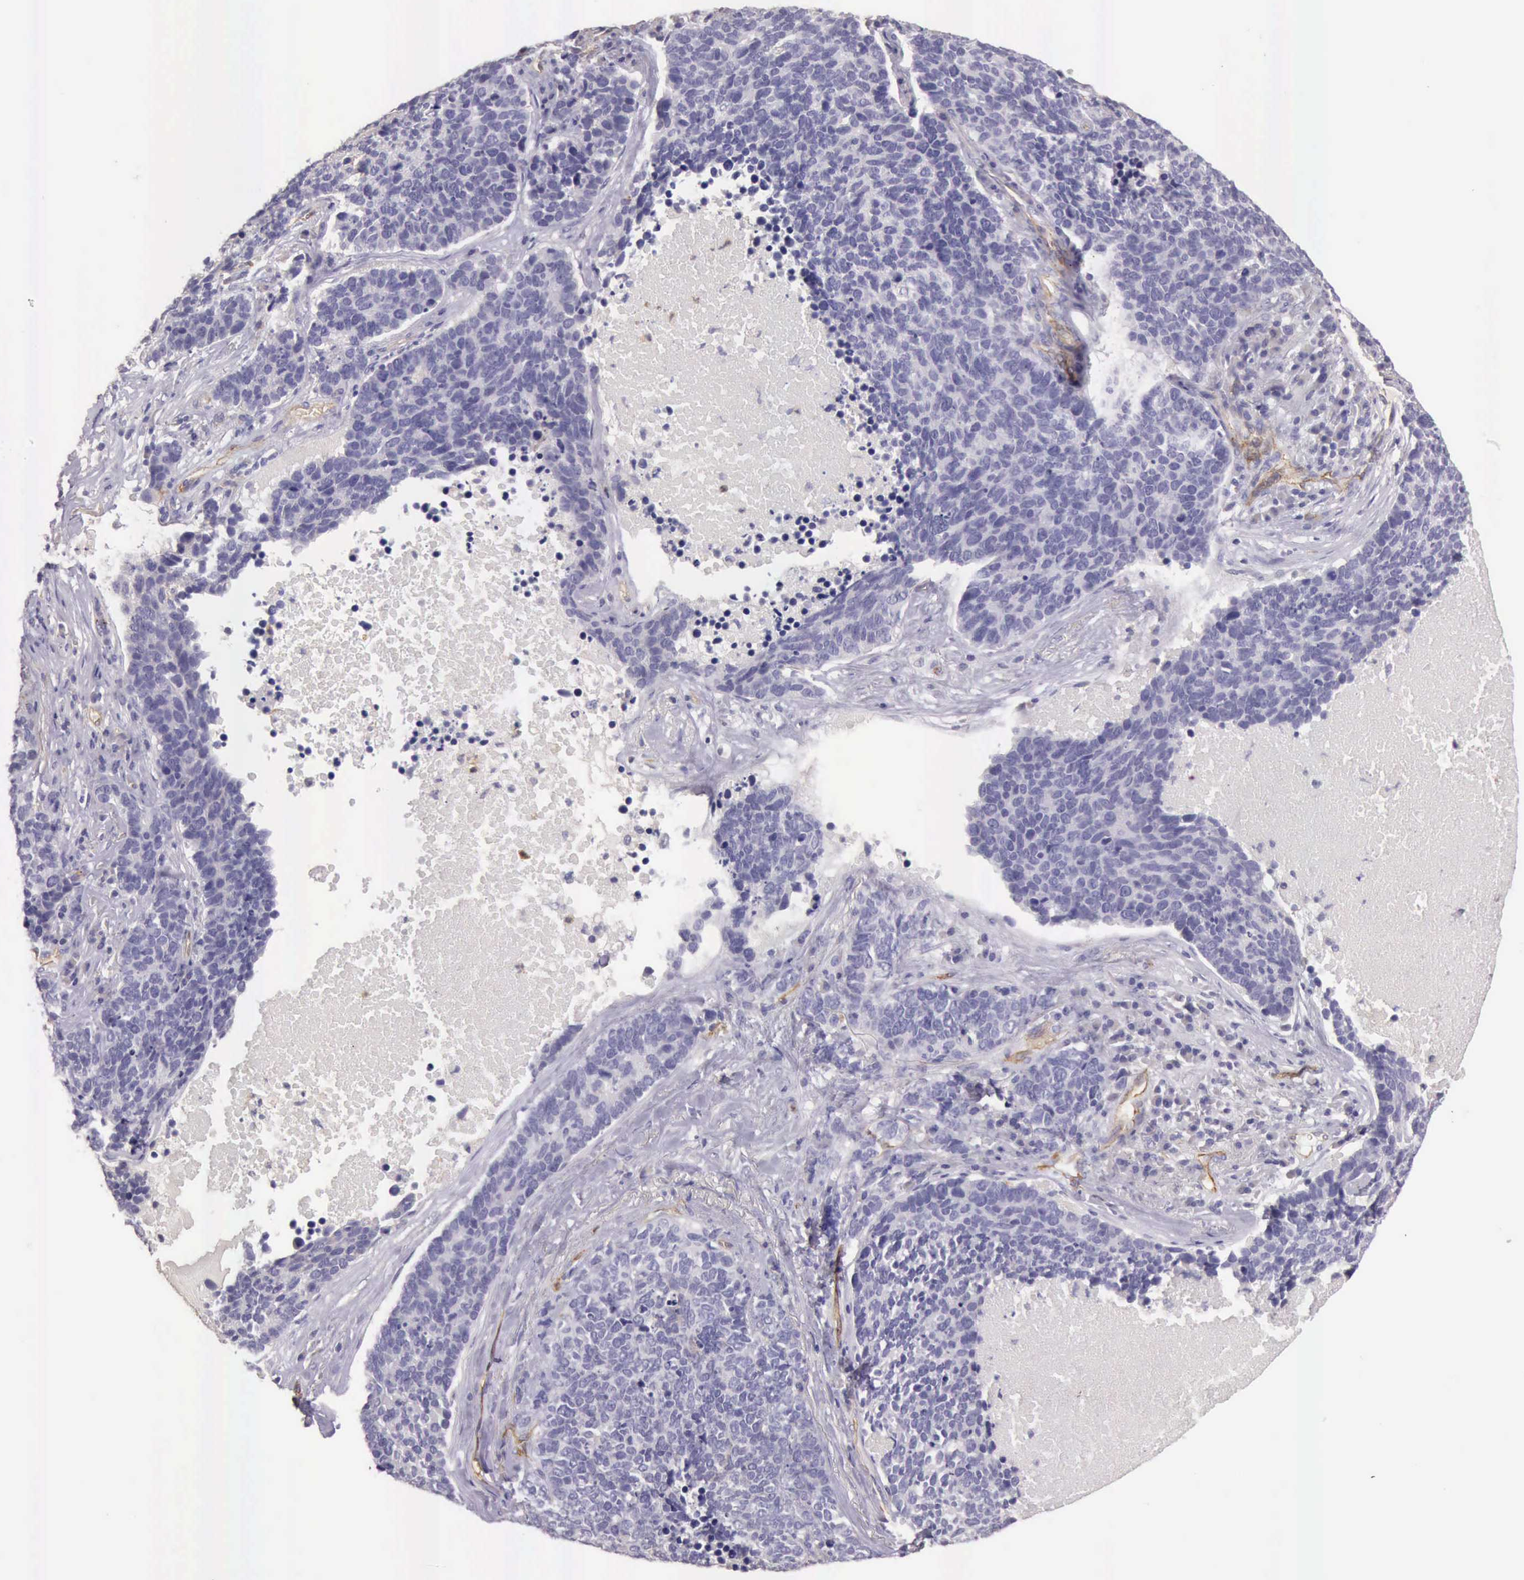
{"staining": {"intensity": "negative", "quantity": "none", "location": "none"}, "tissue": "lung cancer", "cell_type": "Tumor cells", "image_type": "cancer", "snomed": [{"axis": "morphology", "description": "Neoplasm, malignant, NOS"}, {"axis": "topography", "description": "Lung"}], "caption": "DAB immunohistochemical staining of human lung cancer (malignant neoplasm) shows no significant staining in tumor cells.", "gene": "TCEANC", "patient": {"sex": "female", "age": 75}}